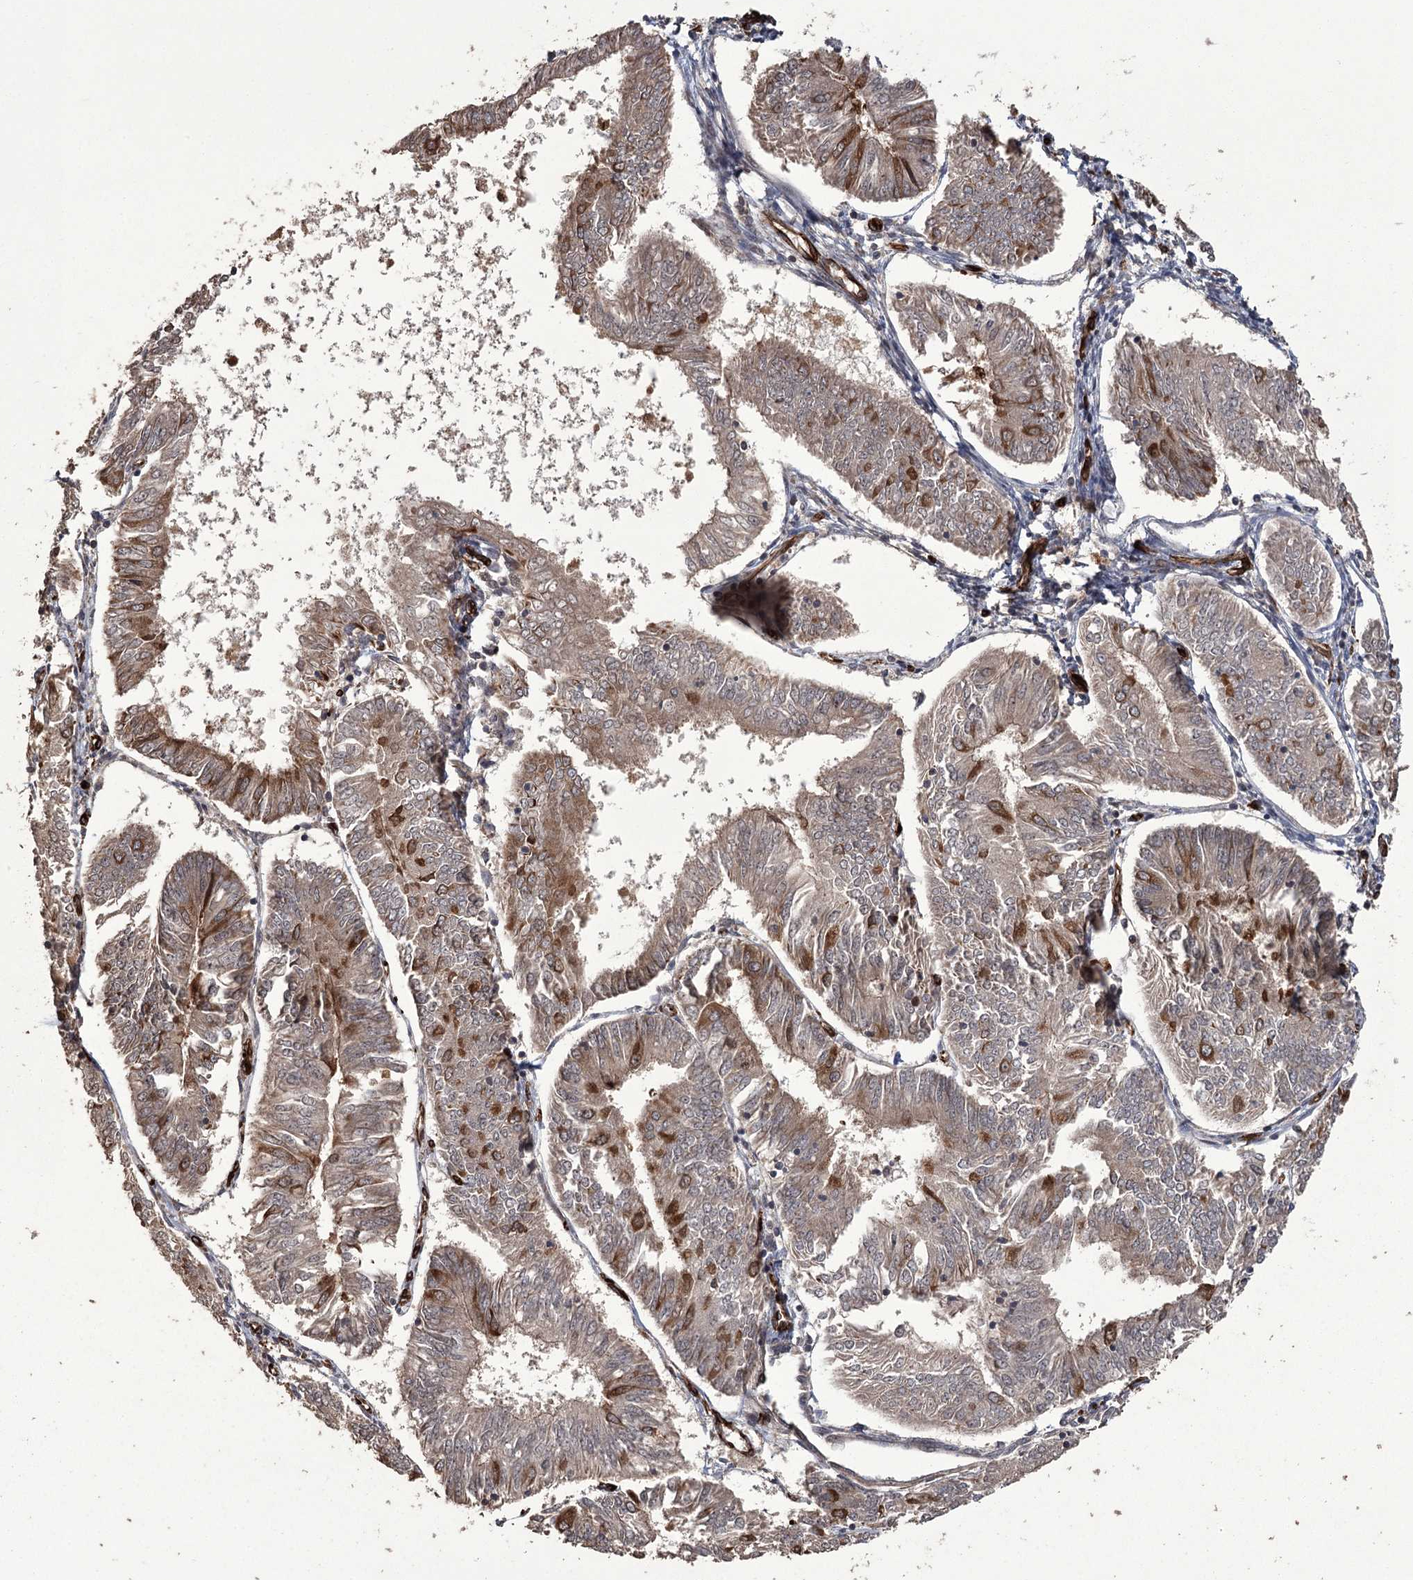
{"staining": {"intensity": "moderate", "quantity": "25%-75%", "location": "cytoplasmic/membranous"}, "tissue": "endometrial cancer", "cell_type": "Tumor cells", "image_type": "cancer", "snomed": [{"axis": "morphology", "description": "Adenocarcinoma, NOS"}, {"axis": "topography", "description": "Endometrium"}], "caption": "Brown immunohistochemical staining in human endometrial cancer exhibits moderate cytoplasmic/membranous positivity in approximately 25%-75% of tumor cells.", "gene": "RPAP3", "patient": {"sex": "female", "age": 58}}